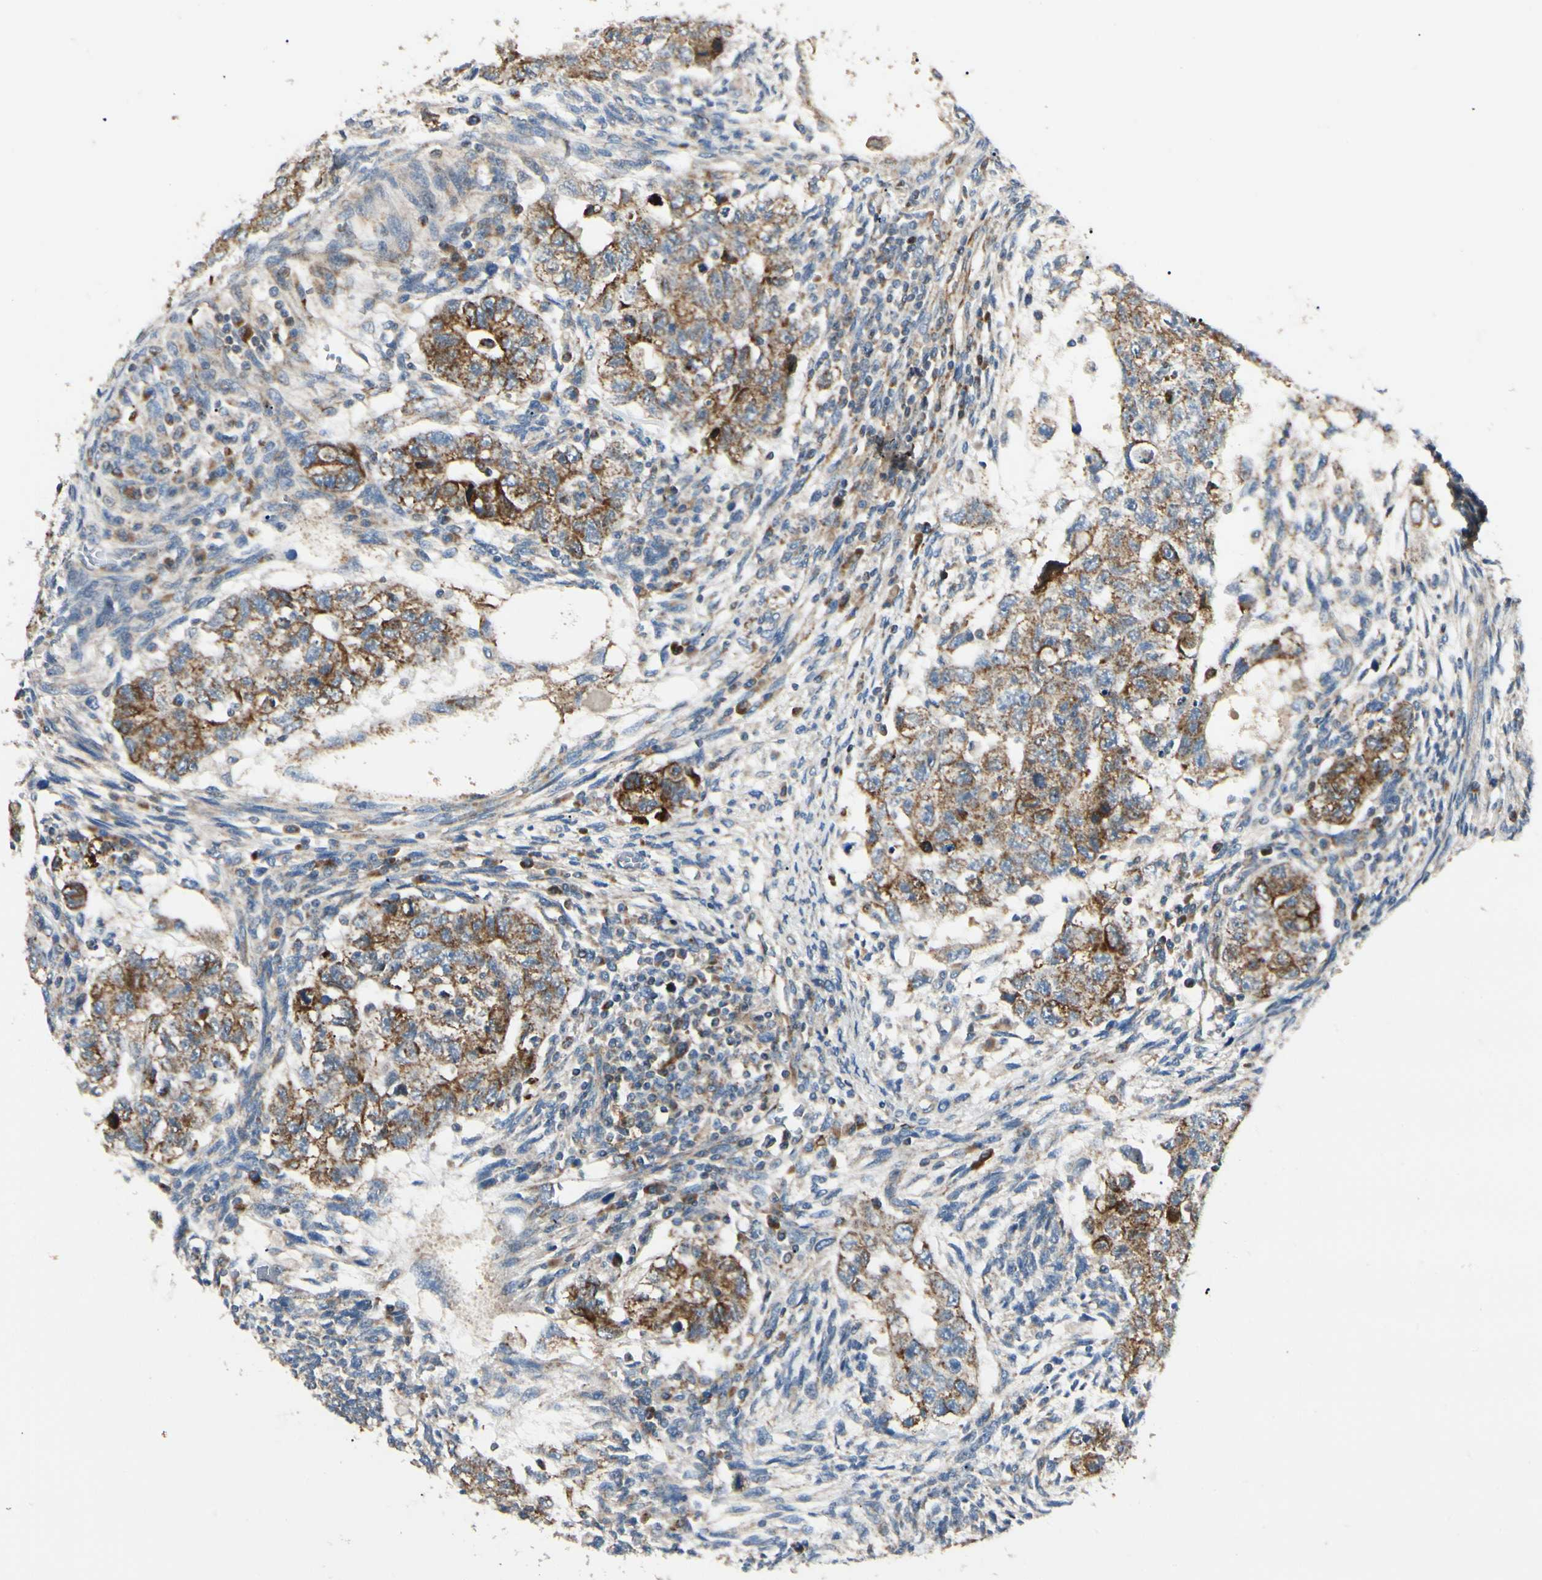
{"staining": {"intensity": "moderate", "quantity": ">75%", "location": "cytoplasmic/membranous"}, "tissue": "testis cancer", "cell_type": "Tumor cells", "image_type": "cancer", "snomed": [{"axis": "morphology", "description": "Normal tissue, NOS"}, {"axis": "morphology", "description": "Carcinoma, Embryonal, NOS"}, {"axis": "topography", "description": "Testis"}], "caption": "Tumor cells demonstrate medium levels of moderate cytoplasmic/membranous staining in approximately >75% of cells in human embryonal carcinoma (testis).", "gene": "MRPL9", "patient": {"sex": "male", "age": 36}}